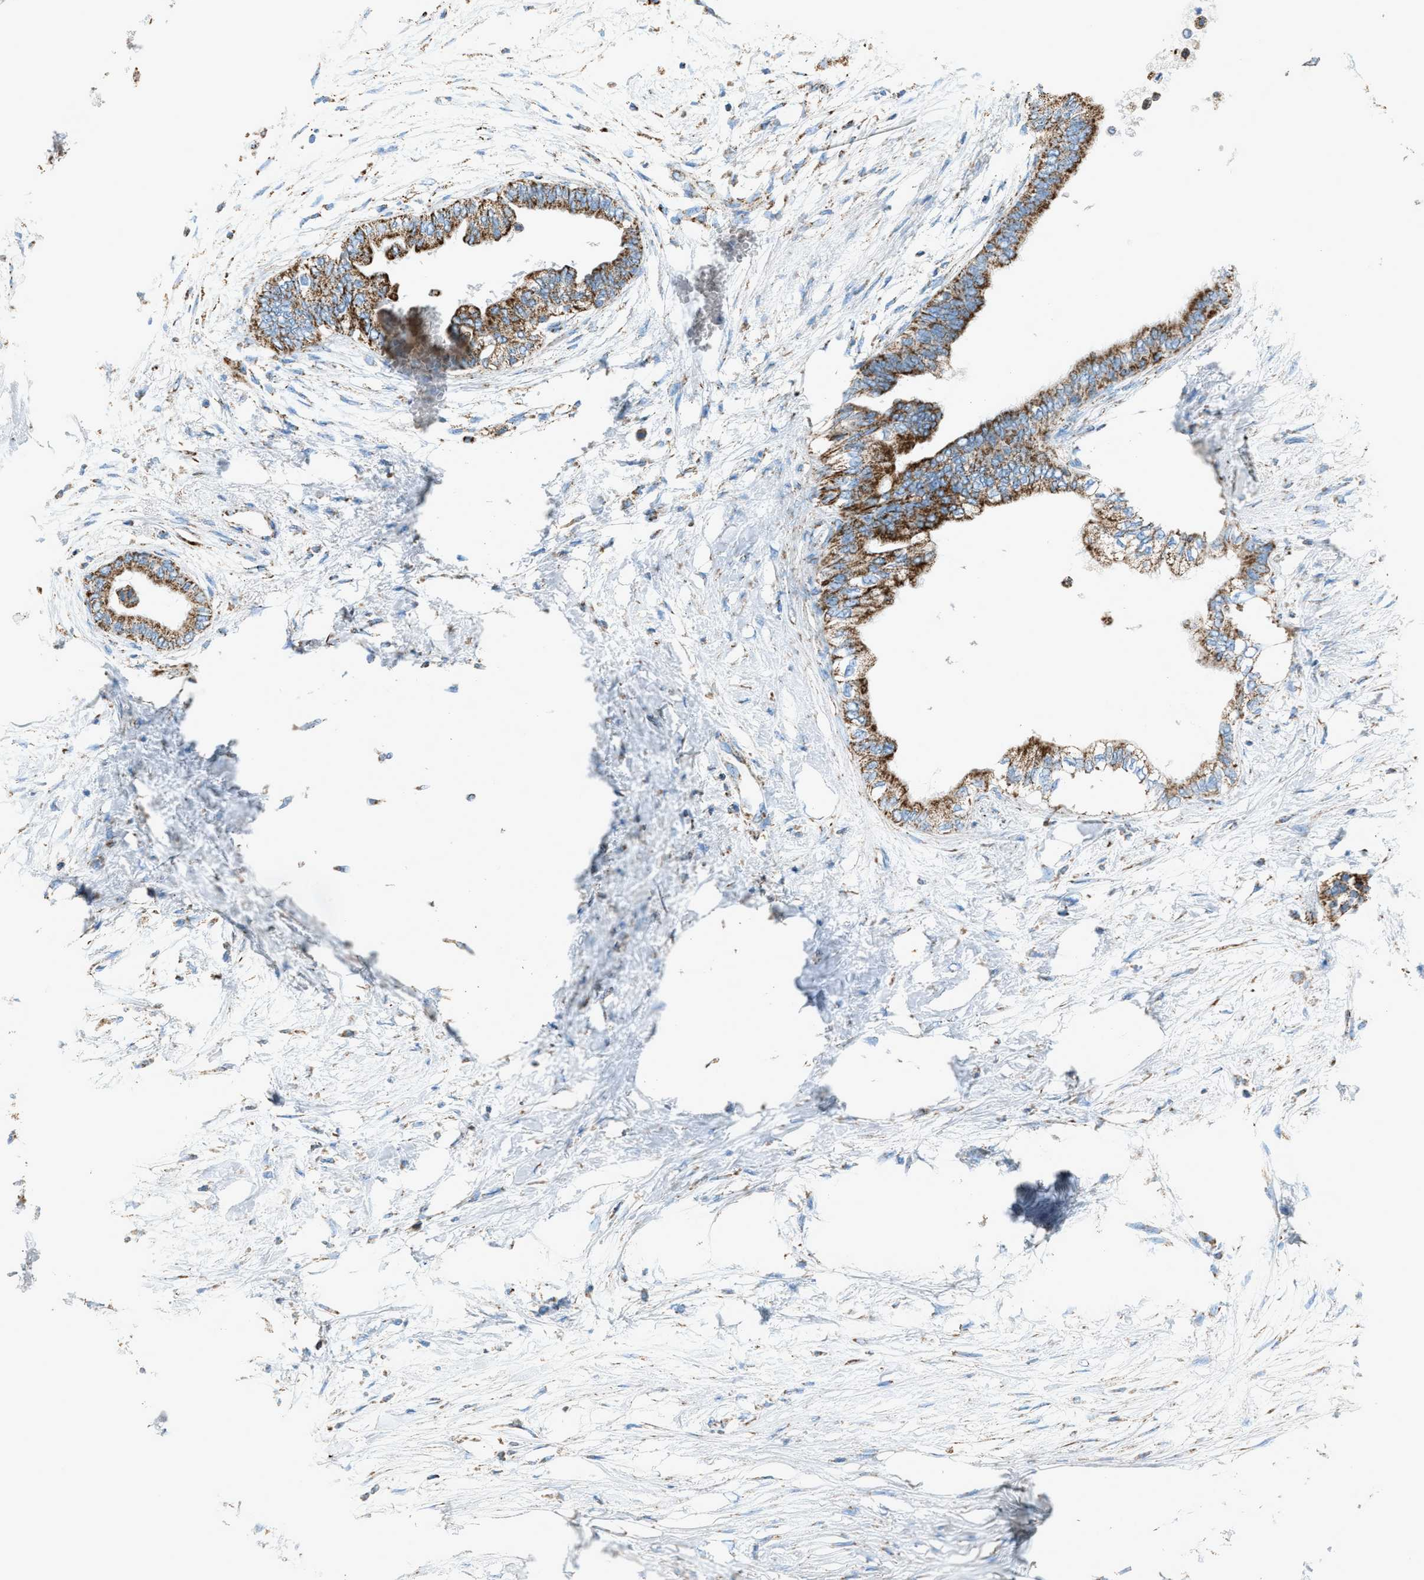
{"staining": {"intensity": "moderate", "quantity": ">75%", "location": "cytoplasmic/membranous"}, "tissue": "pancreatic cancer", "cell_type": "Tumor cells", "image_type": "cancer", "snomed": [{"axis": "morphology", "description": "Normal tissue, NOS"}, {"axis": "morphology", "description": "Adenocarcinoma, NOS"}, {"axis": "topography", "description": "Pancreas"}, {"axis": "topography", "description": "Duodenum"}], "caption": "Protein staining of pancreatic cancer tissue exhibits moderate cytoplasmic/membranous staining in about >75% of tumor cells. The staining is performed using DAB (3,3'-diaminobenzidine) brown chromogen to label protein expression. The nuclei are counter-stained blue using hematoxylin.", "gene": "MDH2", "patient": {"sex": "female", "age": 60}}